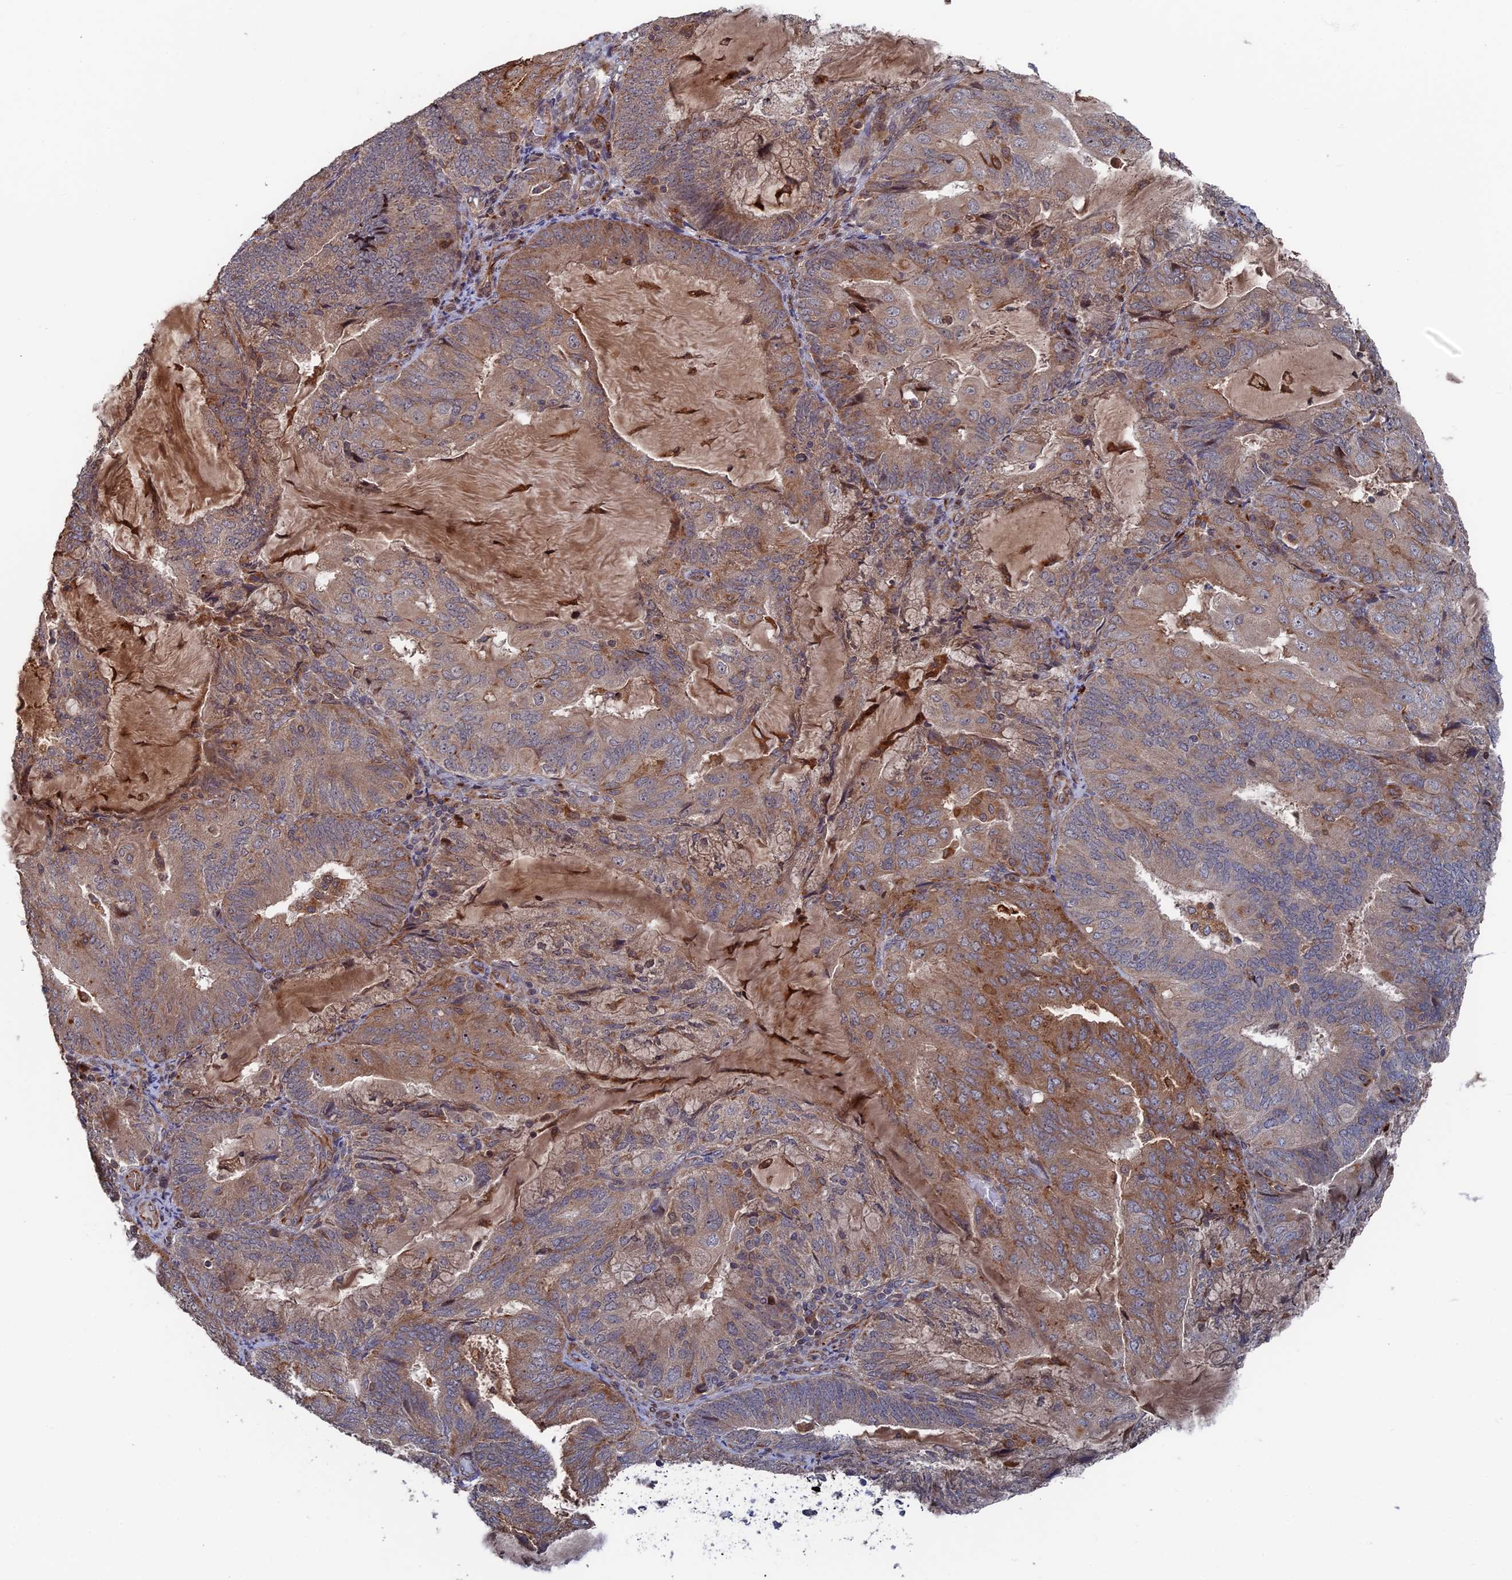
{"staining": {"intensity": "moderate", "quantity": "25%-75%", "location": "cytoplasmic/membranous"}, "tissue": "endometrial cancer", "cell_type": "Tumor cells", "image_type": "cancer", "snomed": [{"axis": "morphology", "description": "Adenocarcinoma, NOS"}, {"axis": "topography", "description": "Endometrium"}], "caption": "IHC photomicrograph of neoplastic tissue: adenocarcinoma (endometrial) stained using immunohistochemistry exhibits medium levels of moderate protein expression localized specifically in the cytoplasmic/membranous of tumor cells, appearing as a cytoplasmic/membranous brown color.", "gene": "PLA2G15", "patient": {"sex": "female", "age": 81}}